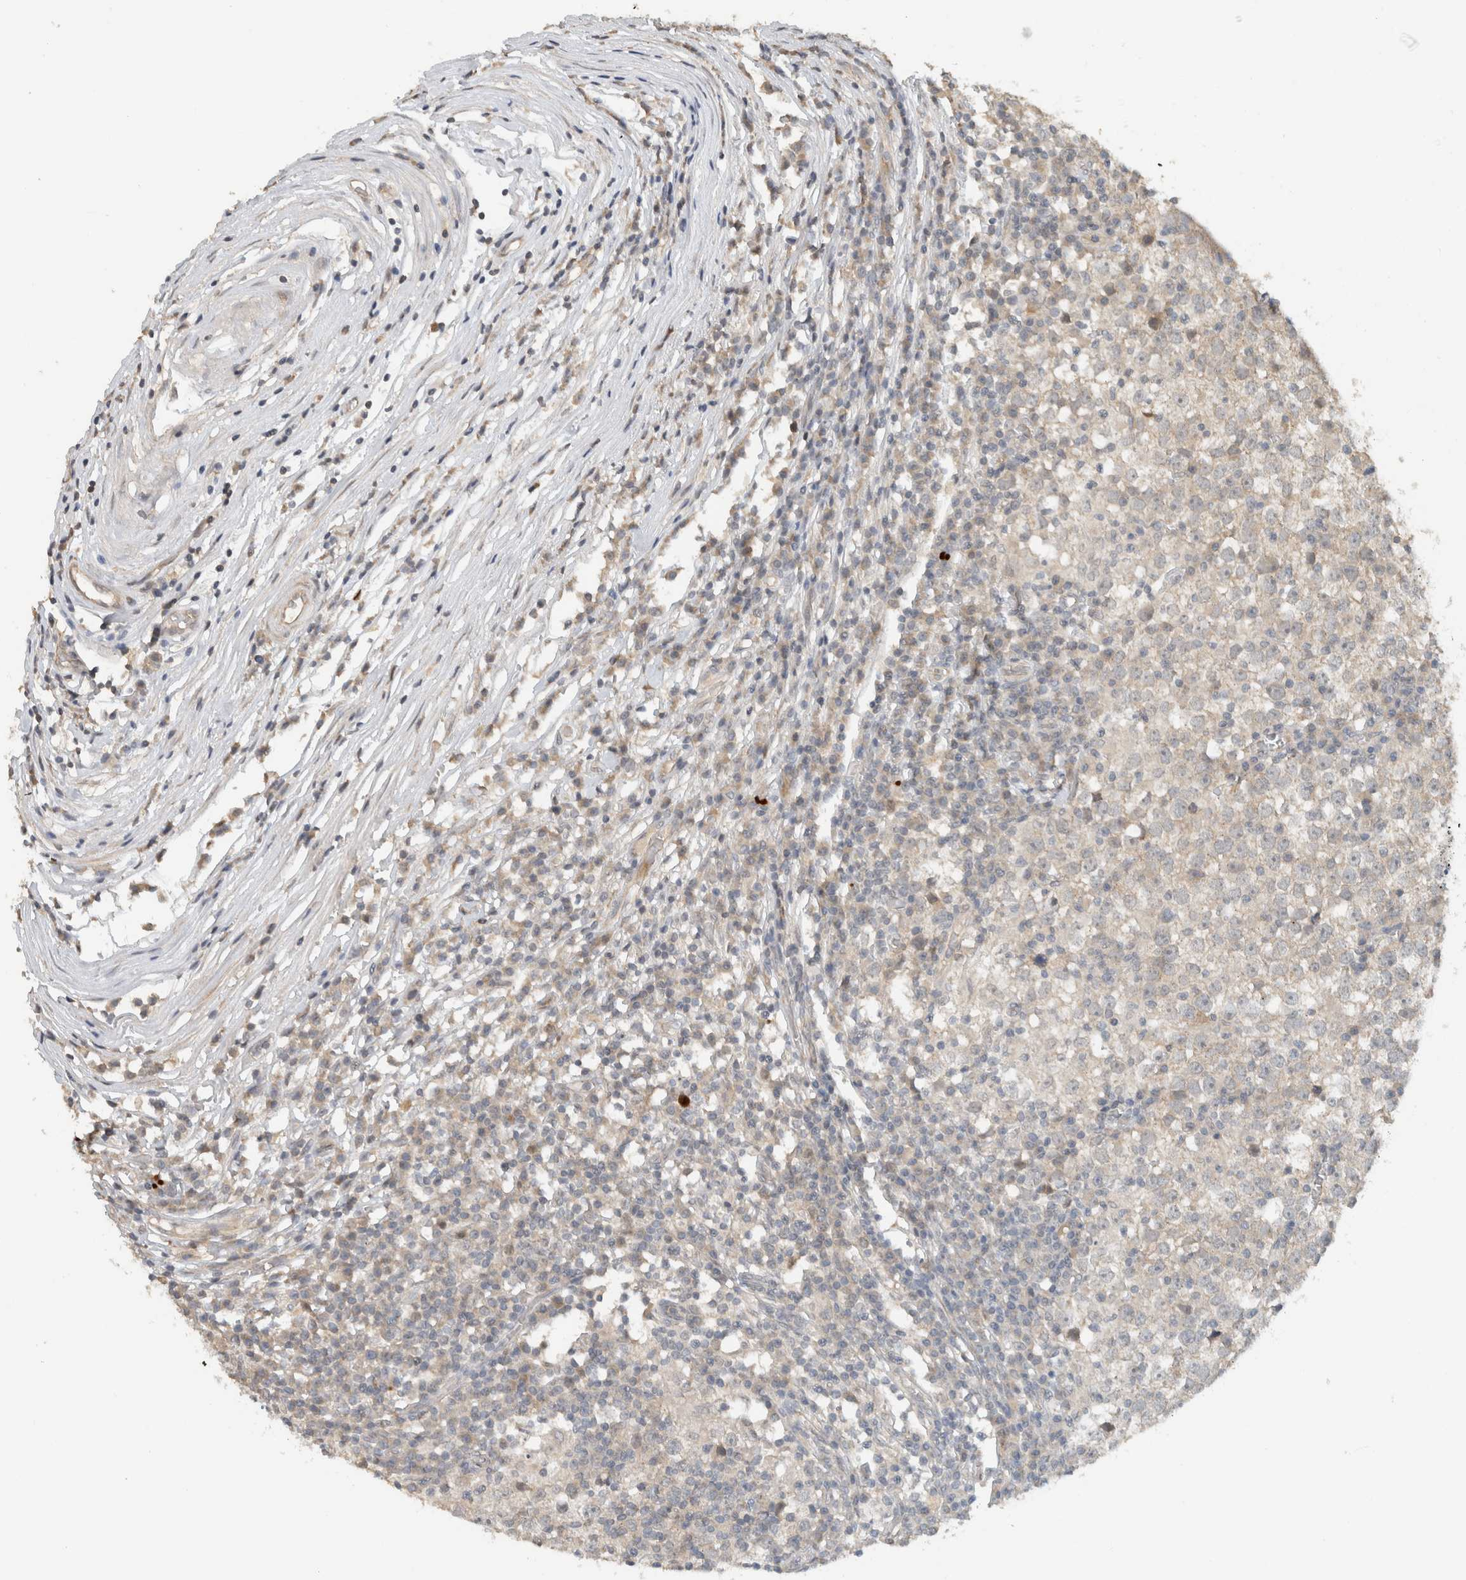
{"staining": {"intensity": "negative", "quantity": "none", "location": "none"}, "tissue": "testis cancer", "cell_type": "Tumor cells", "image_type": "cancer", "snomed": [{"axis": "morphology", "description": "Seminoma, NOS"}, {"axis": "topography", "description": "Testis"}], "caption": "Immunohistochemical staining of seminoma (testis) reveals no significant positivity in tumor cells.", "gene": "ERCC6L2", "patient": {"sex": "male", "age": 65}}